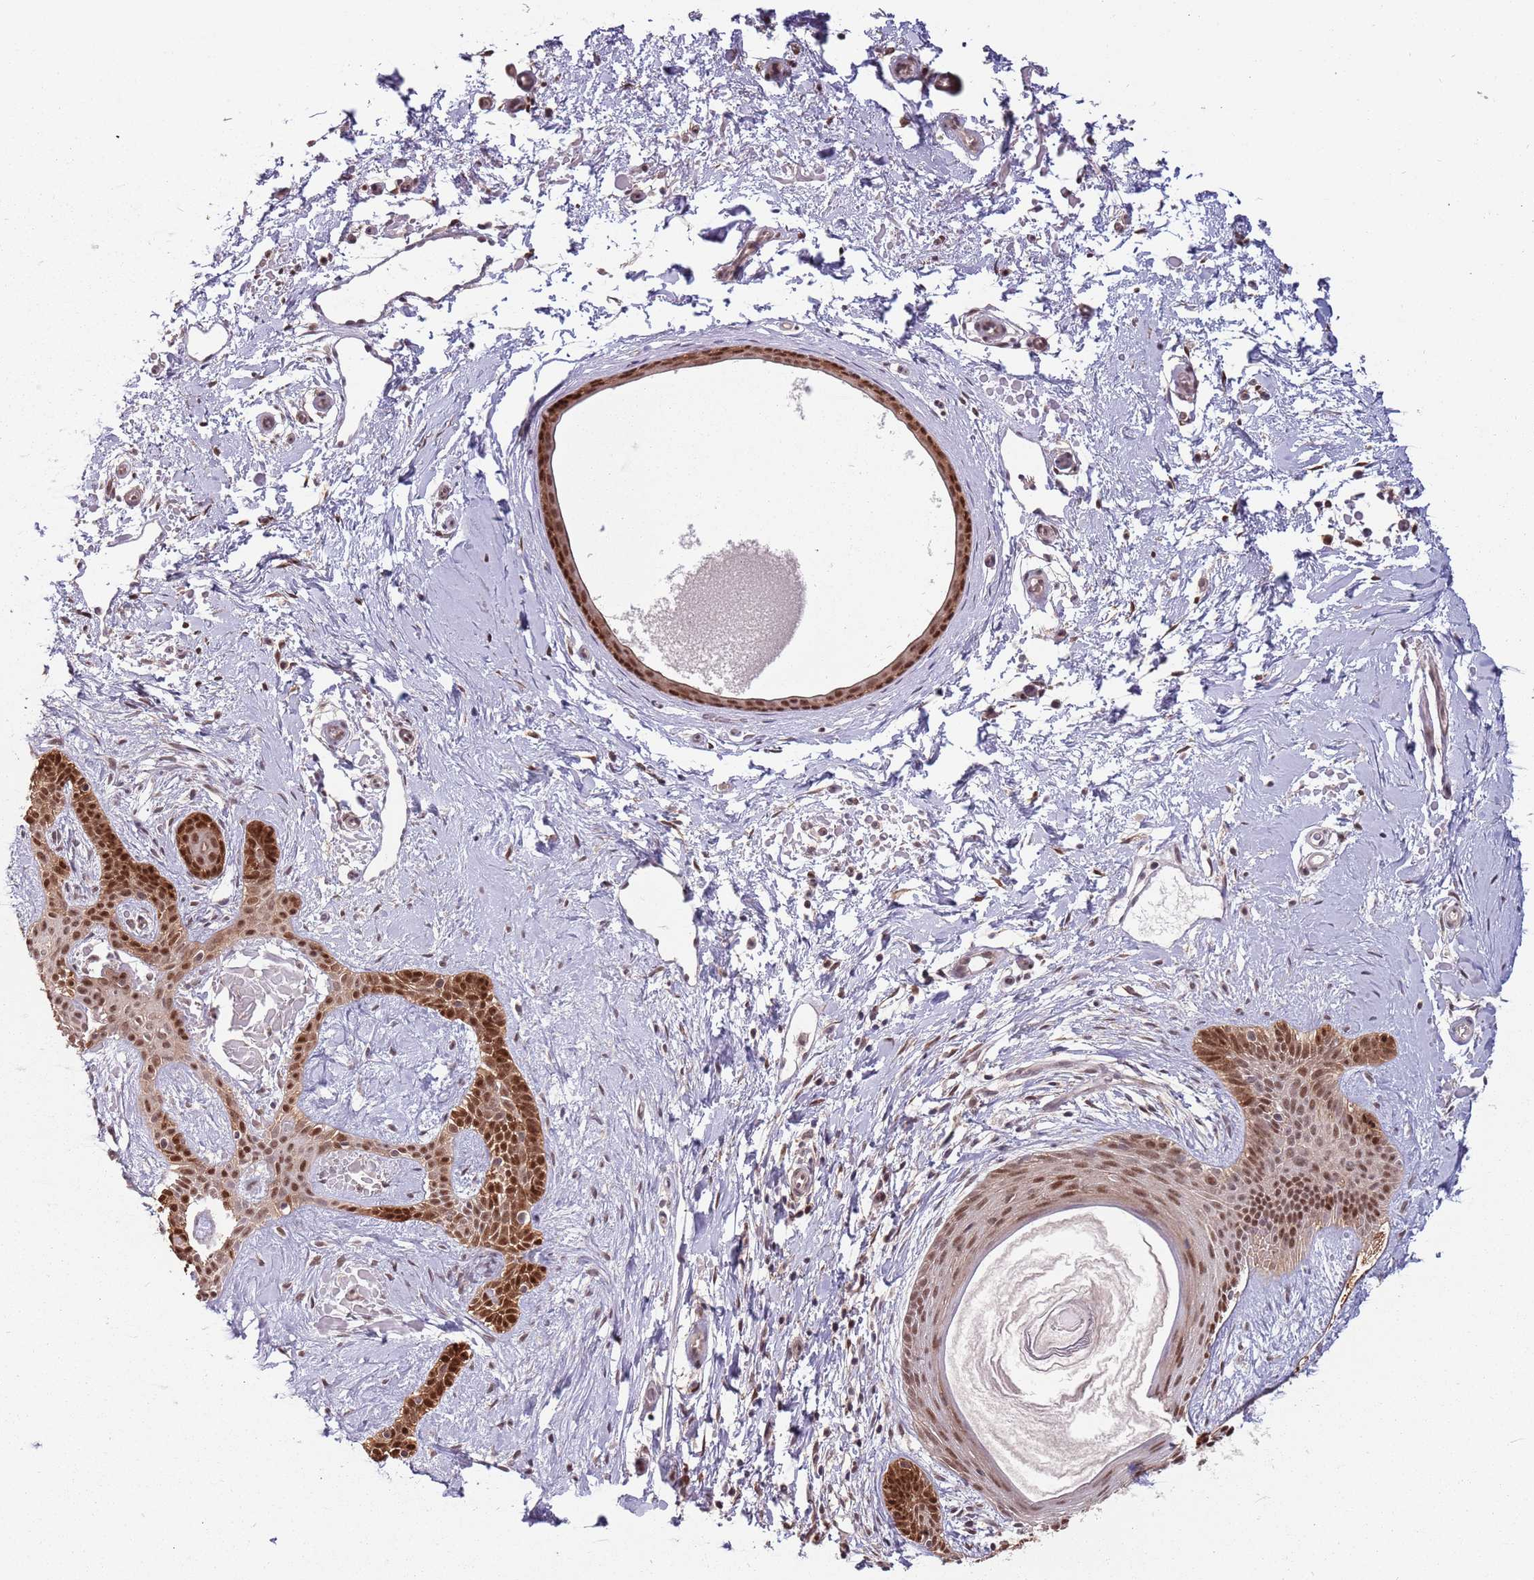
{"staining": {"intensity": "moderate", "quantity": ">75%", "location": "nuclear"}, "tissue": "skin cancer", "cell_type": "Tumor cells", "image_type": "cancer", "snomed": [{"axis": "morphology", "description": "Basal cell carcinoma"}, {"axis": "topography", "description": "Skin"}], "caption": "There is medium levels of moderate nuclear staining in tumor cells of basal cell carcinoma (skin), as demonstrated by immunohistochemical staining (brown color).", "gene": "ZBTB5", "patient": {"sex": "male", "age": 78}}